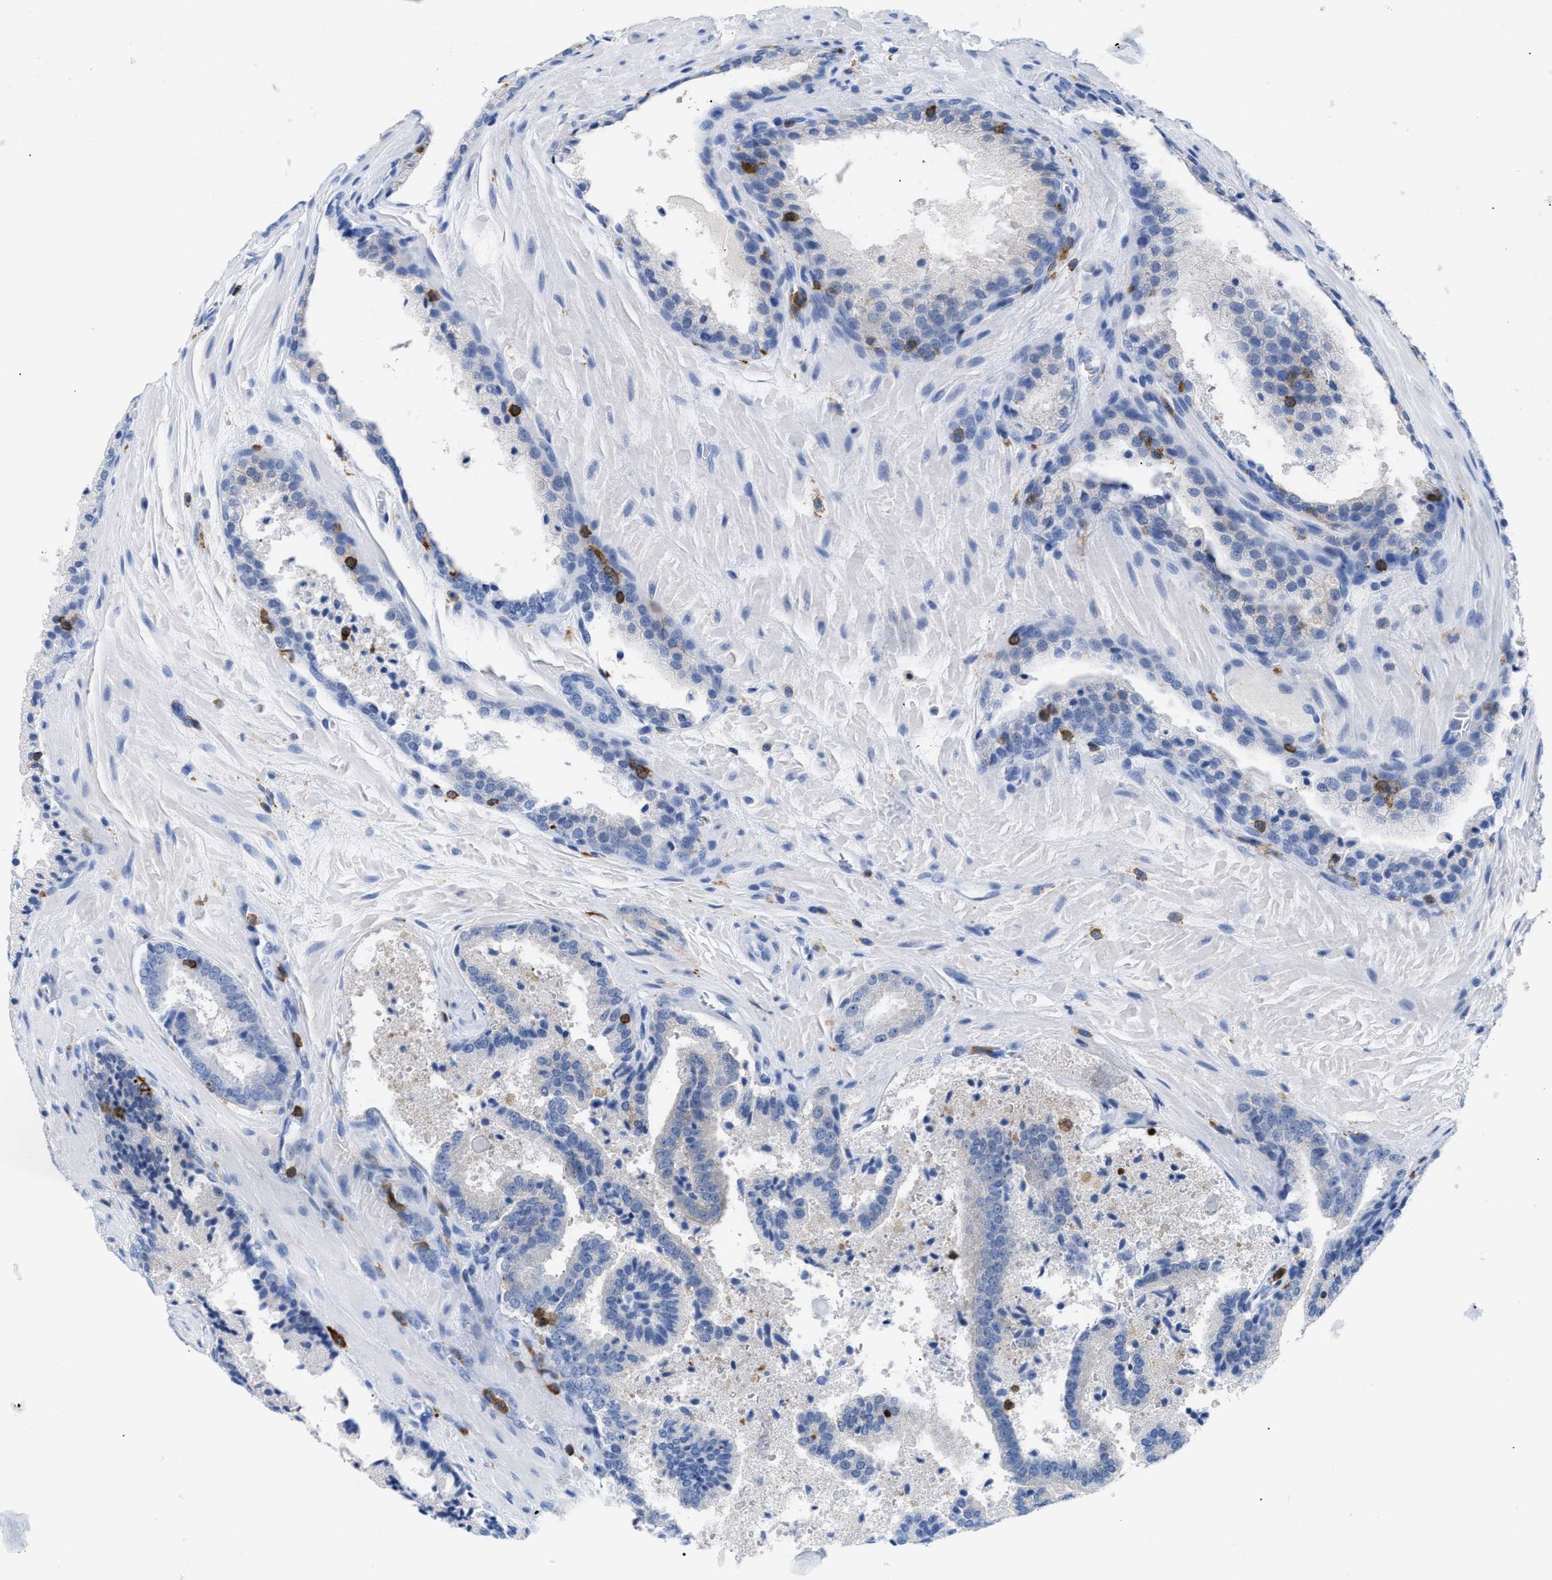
{"staining": {"intensity": "negative", "quantity": "none", "location": "none"}, "tissue": "prostate cancer", "cell_type": "Tumor cells", "image_type": "cancer", "snomed": [{"axis": "morphology", "description": "Adenocarcinoma, High grade"}, {"axis": "topography", "description": "Prostate"}], "caption": "Immunohistochemistry micrograph of neoplastic tissue: prostate cancer (high-grade adenocarcinoma) stained with DAB reveals no significant protein staining in tumor cells. The staining was performed using DAB (3,3'-diaminobenzidine) to visualize the protein expression in brown, while the nuclei were stained in blue with hematoxylin (Magnification: 20x).", "gene": "LCP1", "patient": {"sex": "male", "age": 65}}